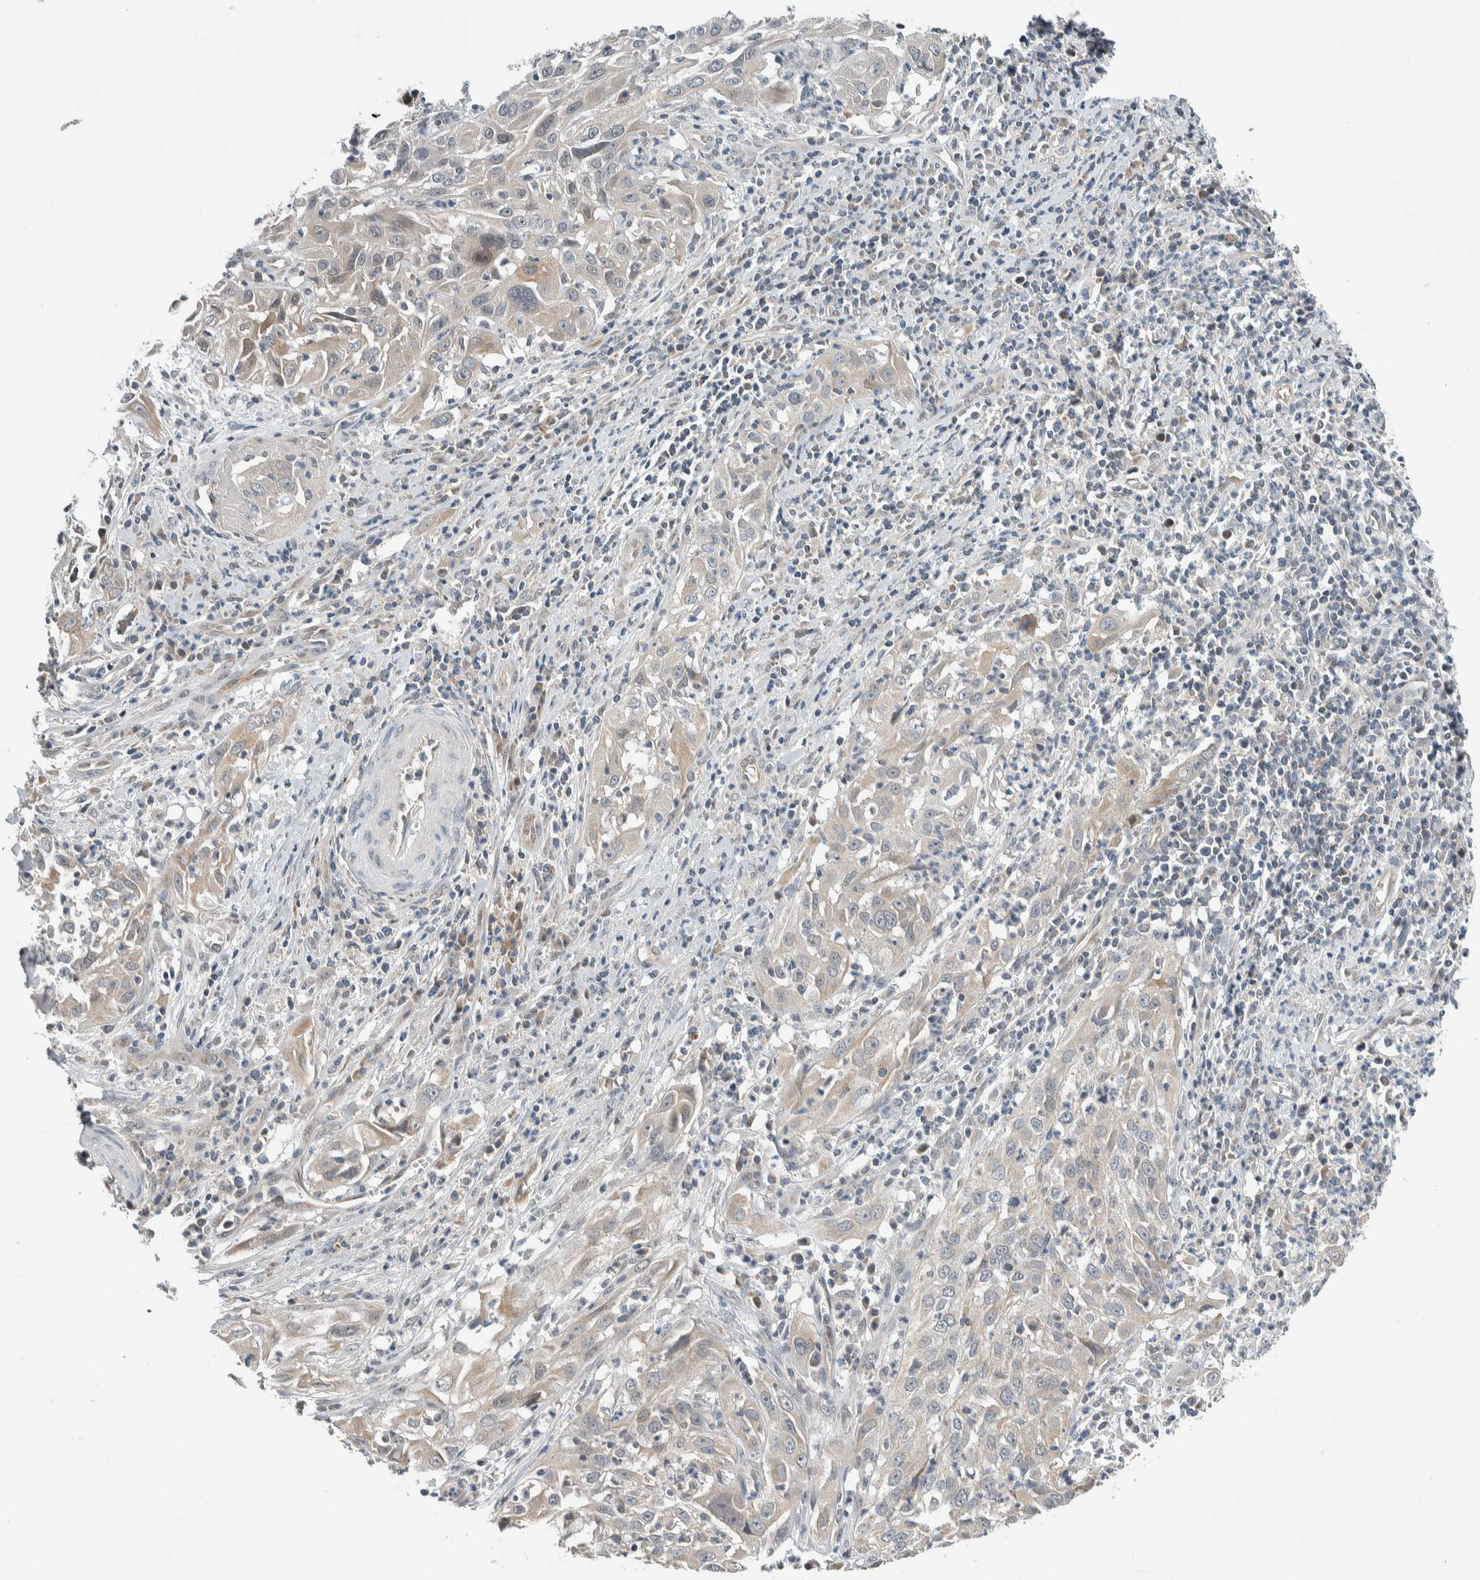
{"staining": {"intensity": "weak", "quantity": "<25%", "location": "cytoplasmic/membranous"}, "tissue": "cervical cancer", "cell_type": "Tumor cells", "image_type": "cancer", "snomed": [{"axis": "morphology", "description": "Squamous cell carcinoma, NOS"}, {"axis": "topography", "description": "Cervix"}], "caption": "Tumor cells are negative for brown protein staining in cervical cancer (squamous cell carcinoma).", "gene": "SHPK", "patient": {"sex": "female", "age": 32}}